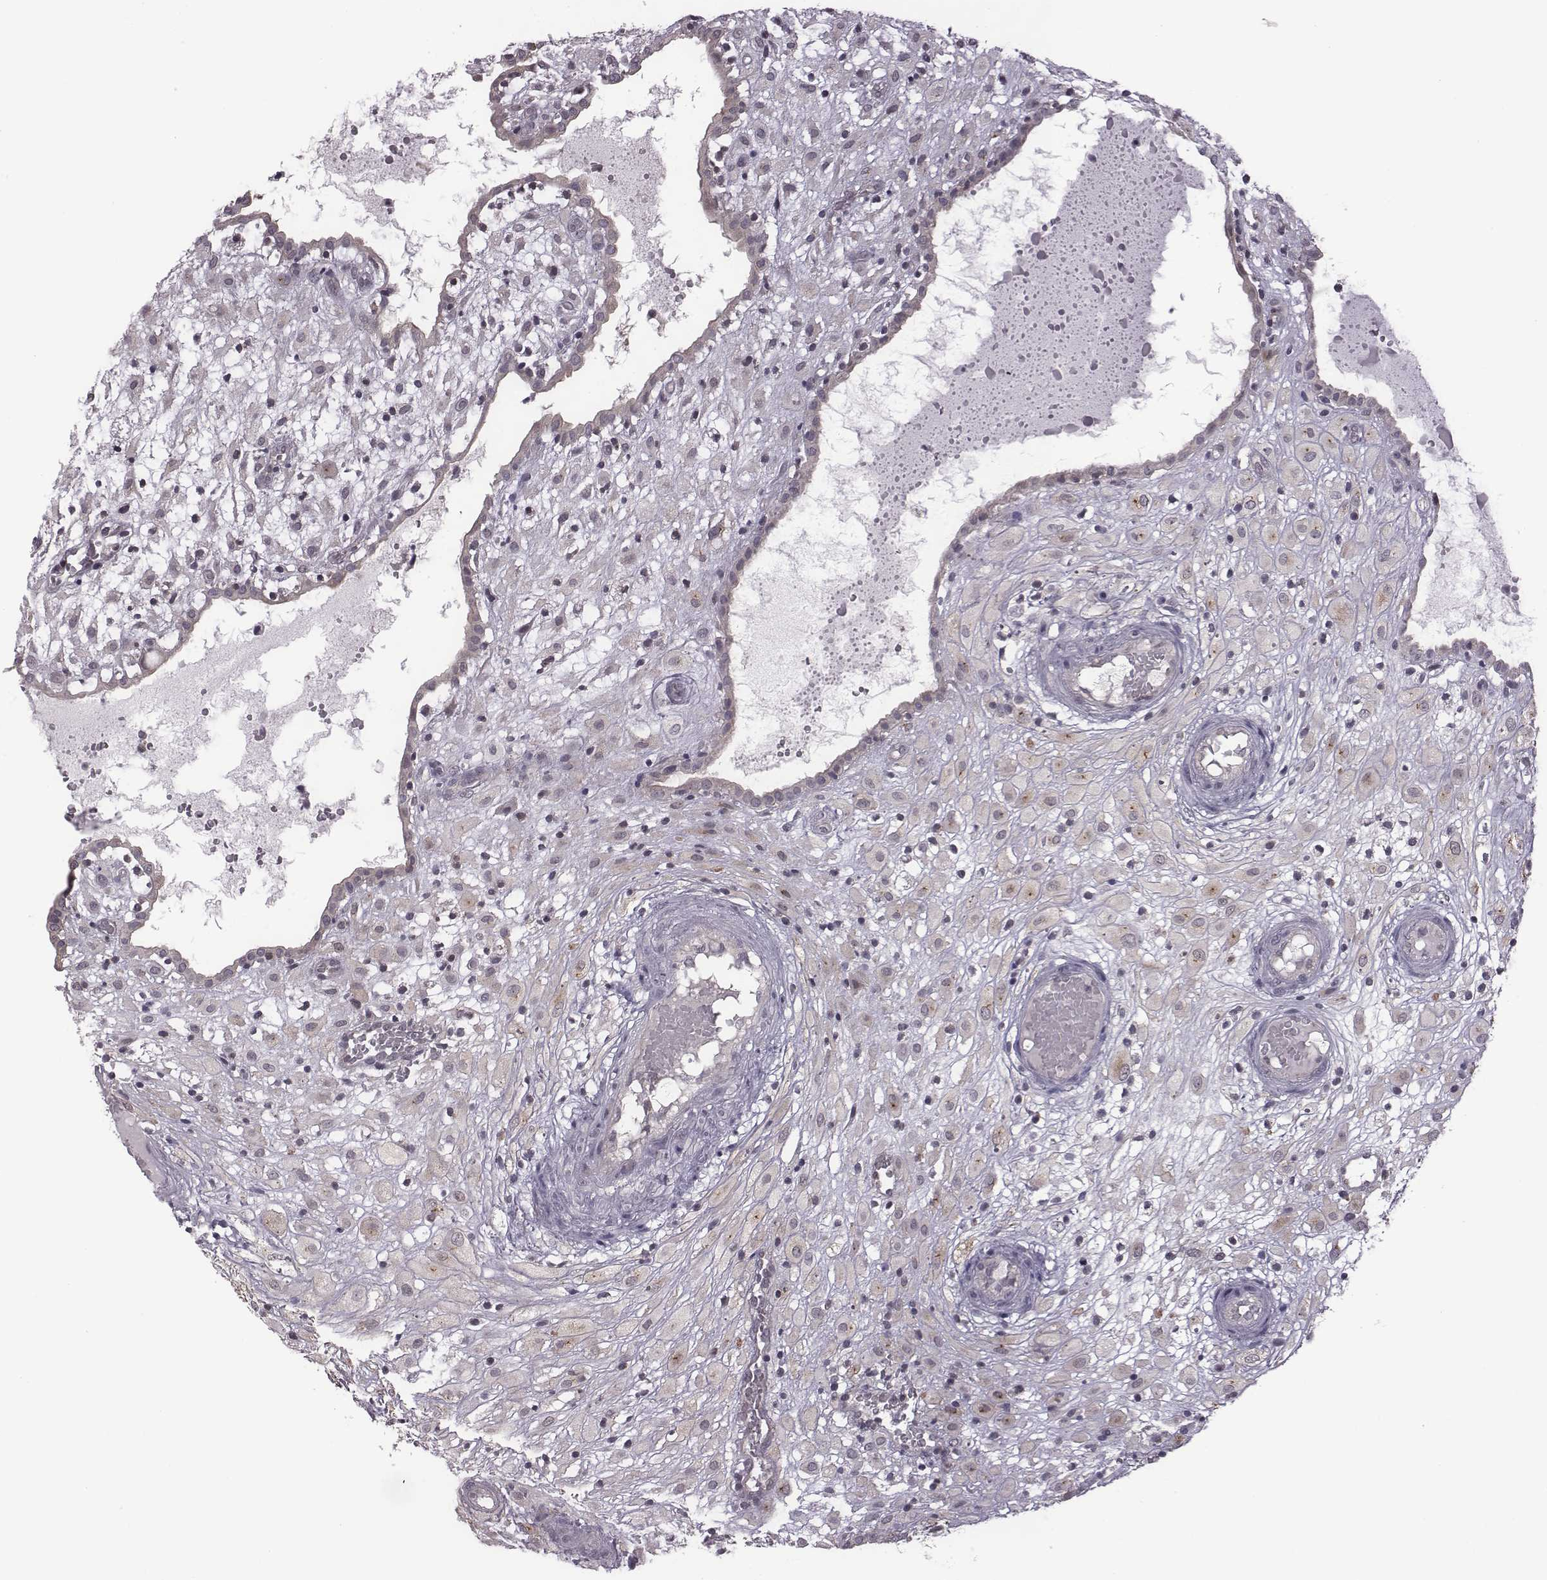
{"staining": {"intensity": "negative", "quantity": "none", "location": "none"}, "tissue": "placenta", "cell_type": "Decidual cells", "image_type": "normal", "snomed": [{"axis": "morphology", "description": "Normal tissue, NOS"}, {"axis": "topography", "description": "Placenta"}], "caption": "The immunohistochemistry image has no significant staining in decidual cells of placenta.", "gene": "BICDL1", "patient": {"sex": "female", "age": 24}}